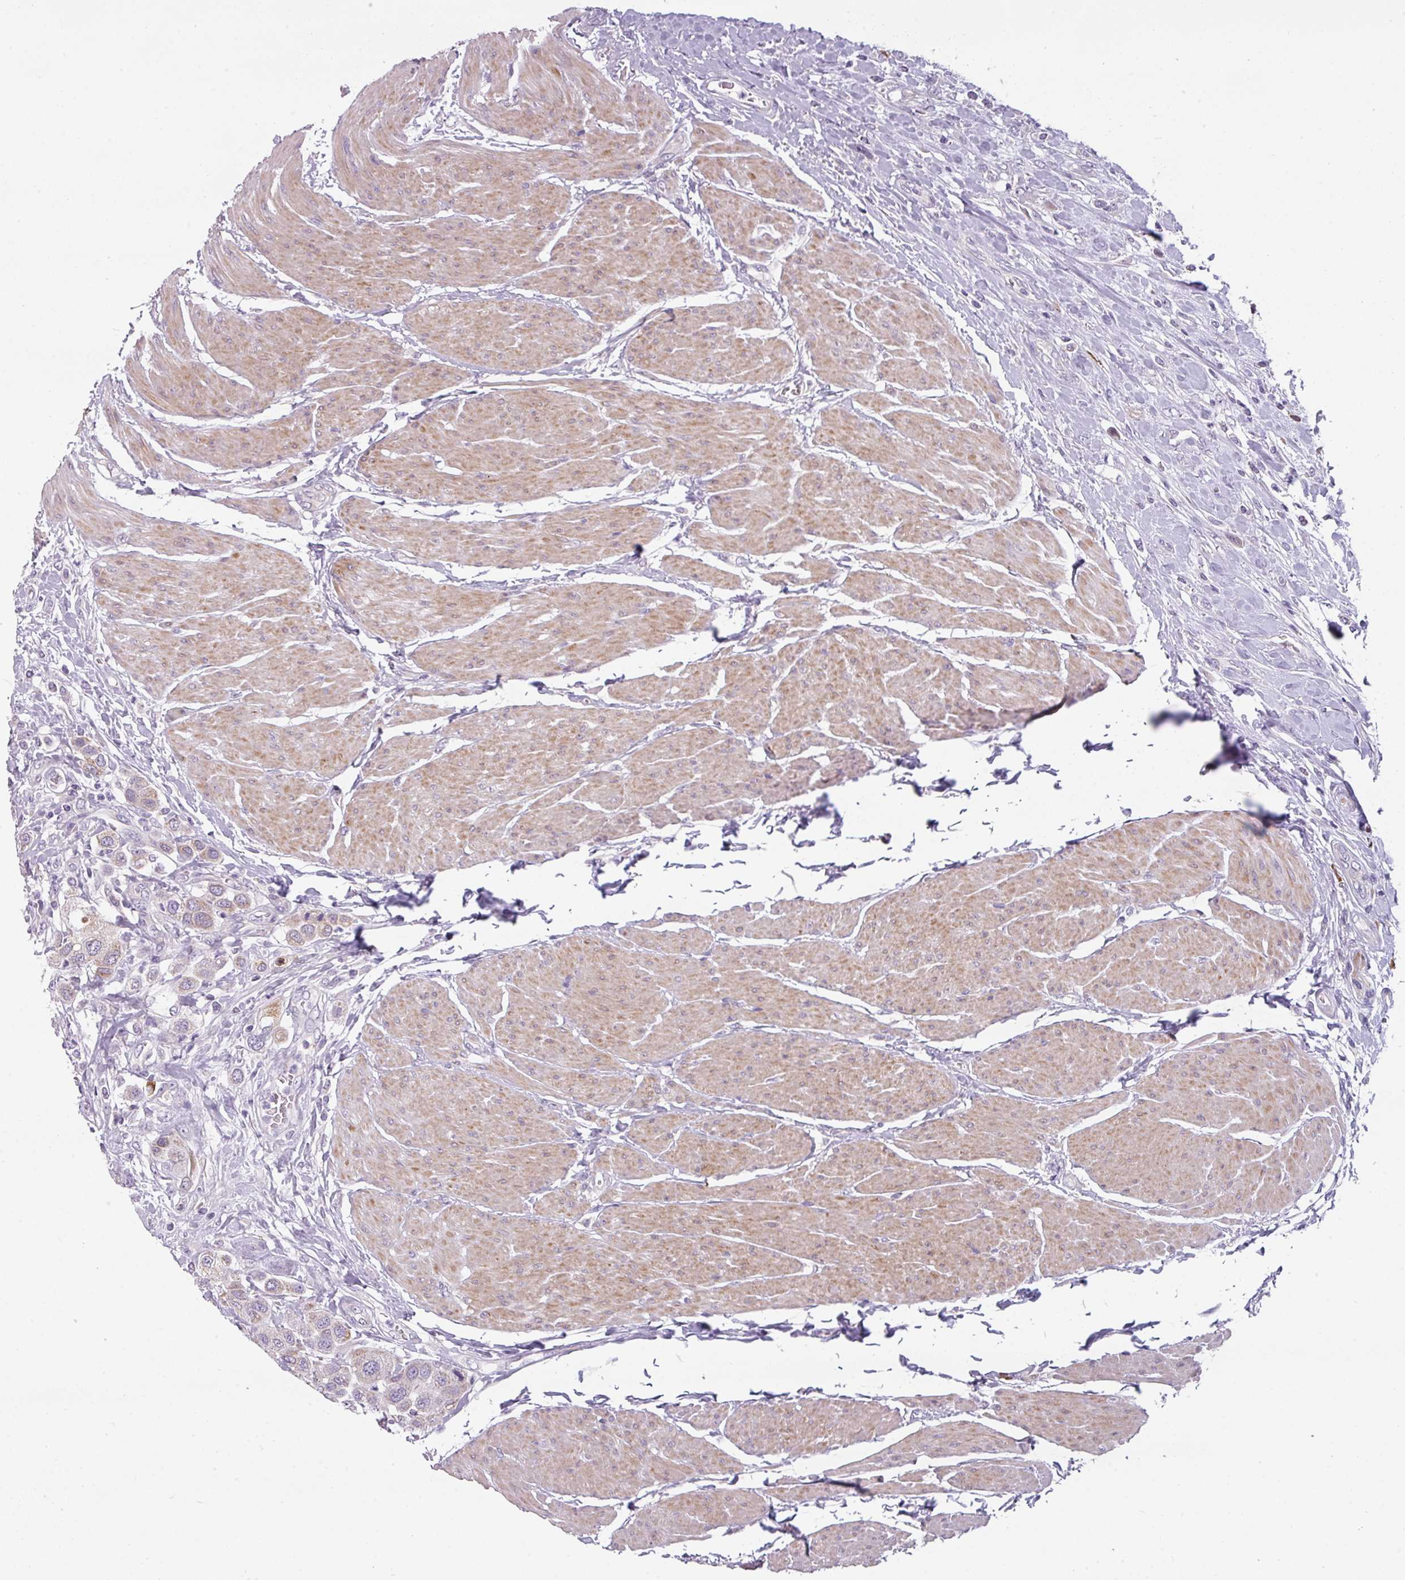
{"staining": {"intensity": "weak", "quantity": "<25%", "location": "cytoplasmic/membranous"}, "tissue": "urothelial cancer", "cell_type": "Tumor cells", "image_type": "cancer", "snomed": [{"axis": "morphology", "description": "Urothelial carcinoma, High grade"}, {"axis": "topography", "description": "Urinary bladder"}], "caption": "Immunohistochemistry of human urothelial cancer demonstrates no staining in tumor cells.", "gene": "C2orf68", "patient": {"sex": "male", "age": 50}}